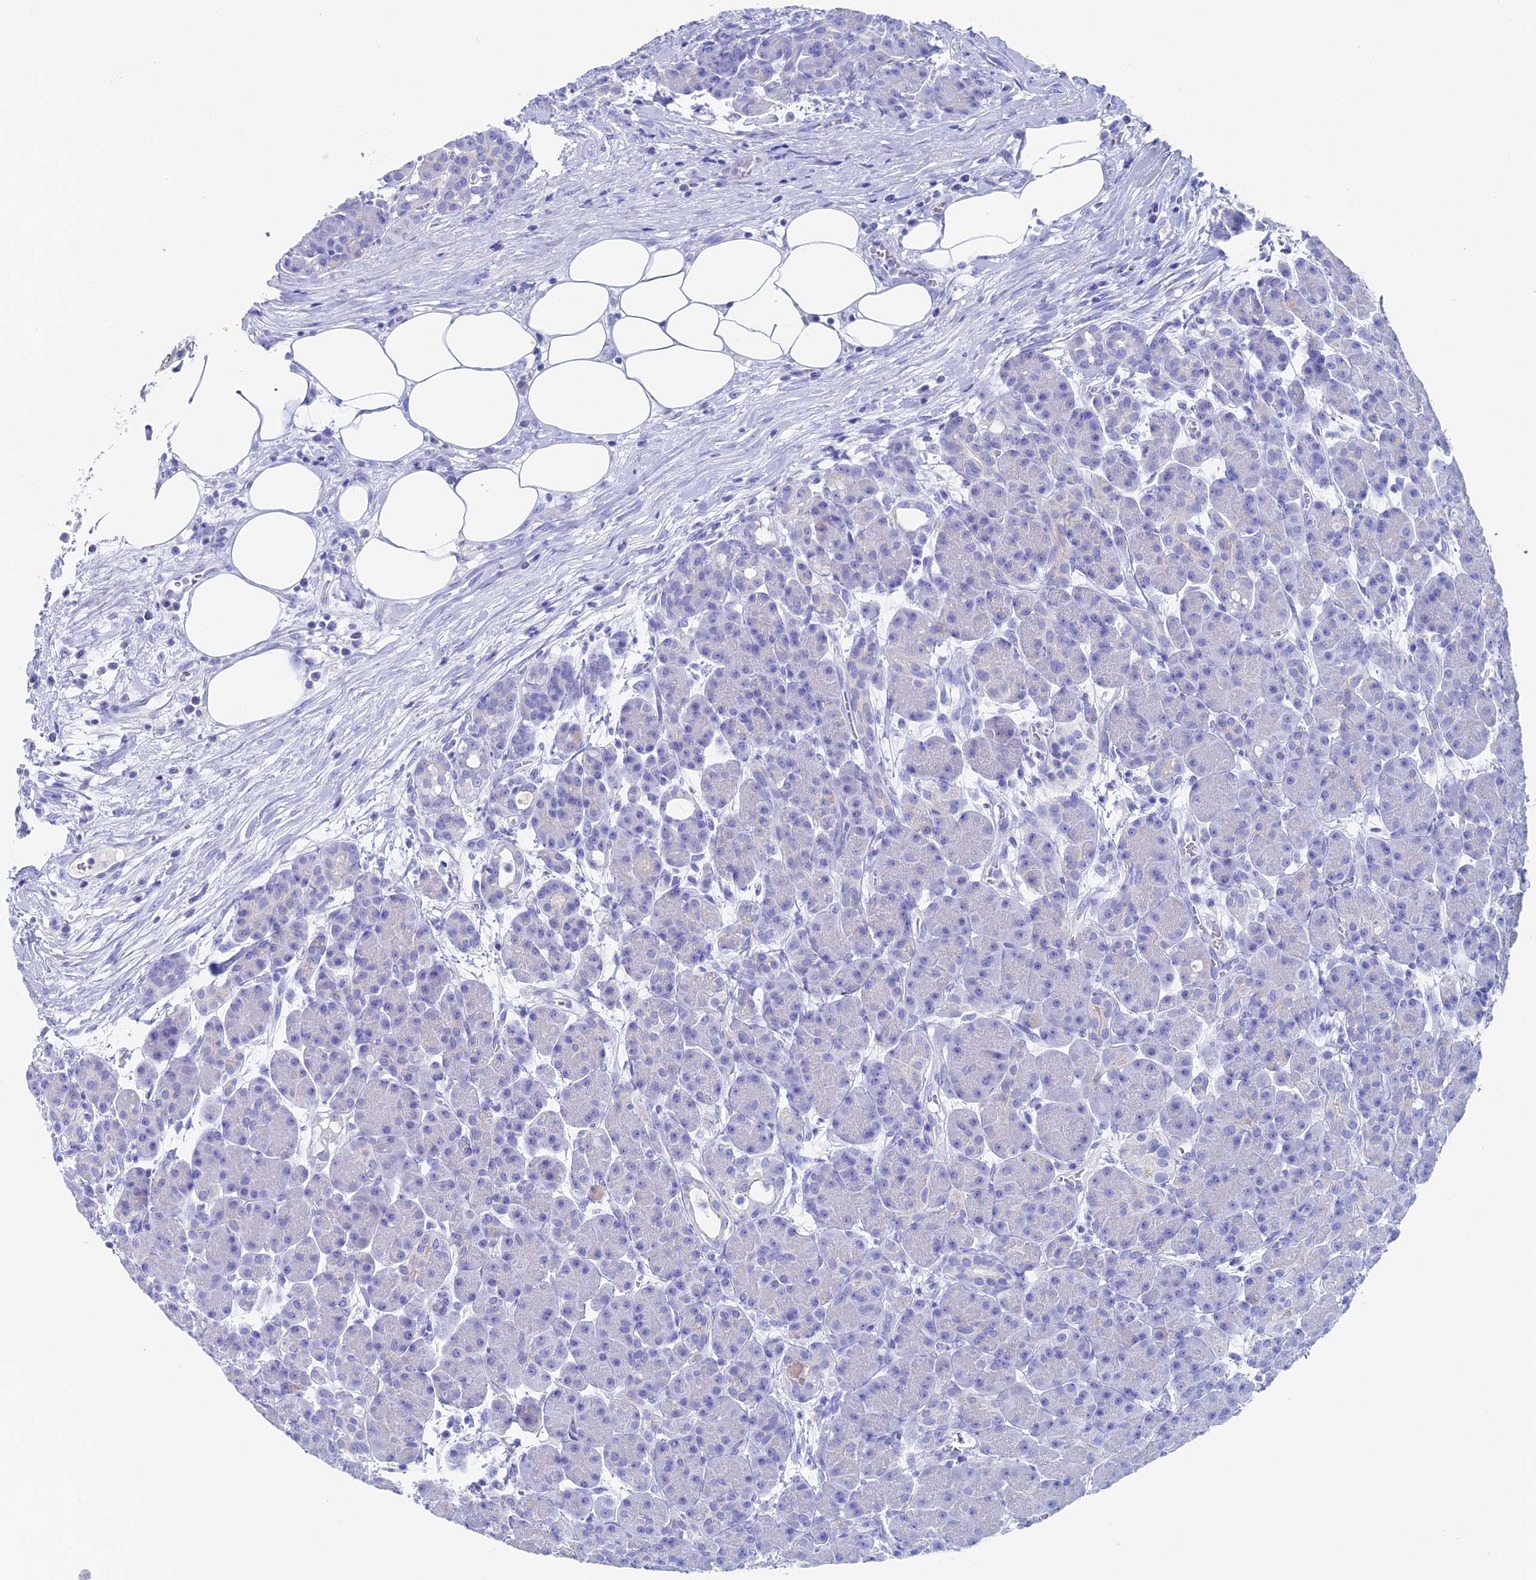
{"staining": {"intensity": "negative", "quantity": "none", "location": "none"}, "tissue": "pancreas", "cell_type": "Exocrine glandular cells", "image_type": "normal", "snomed": [{"axis": "morphology", "description": "Normal tissue, NOS"}, {"axis": "topography", "description": "Pancreas"}], "caption": "Protein analysis of unremarkable pancreas shows no significant staining in exocrine glandular cells.", "gene": "UNC119", "patient": {"sex": "male", "age": 63}}